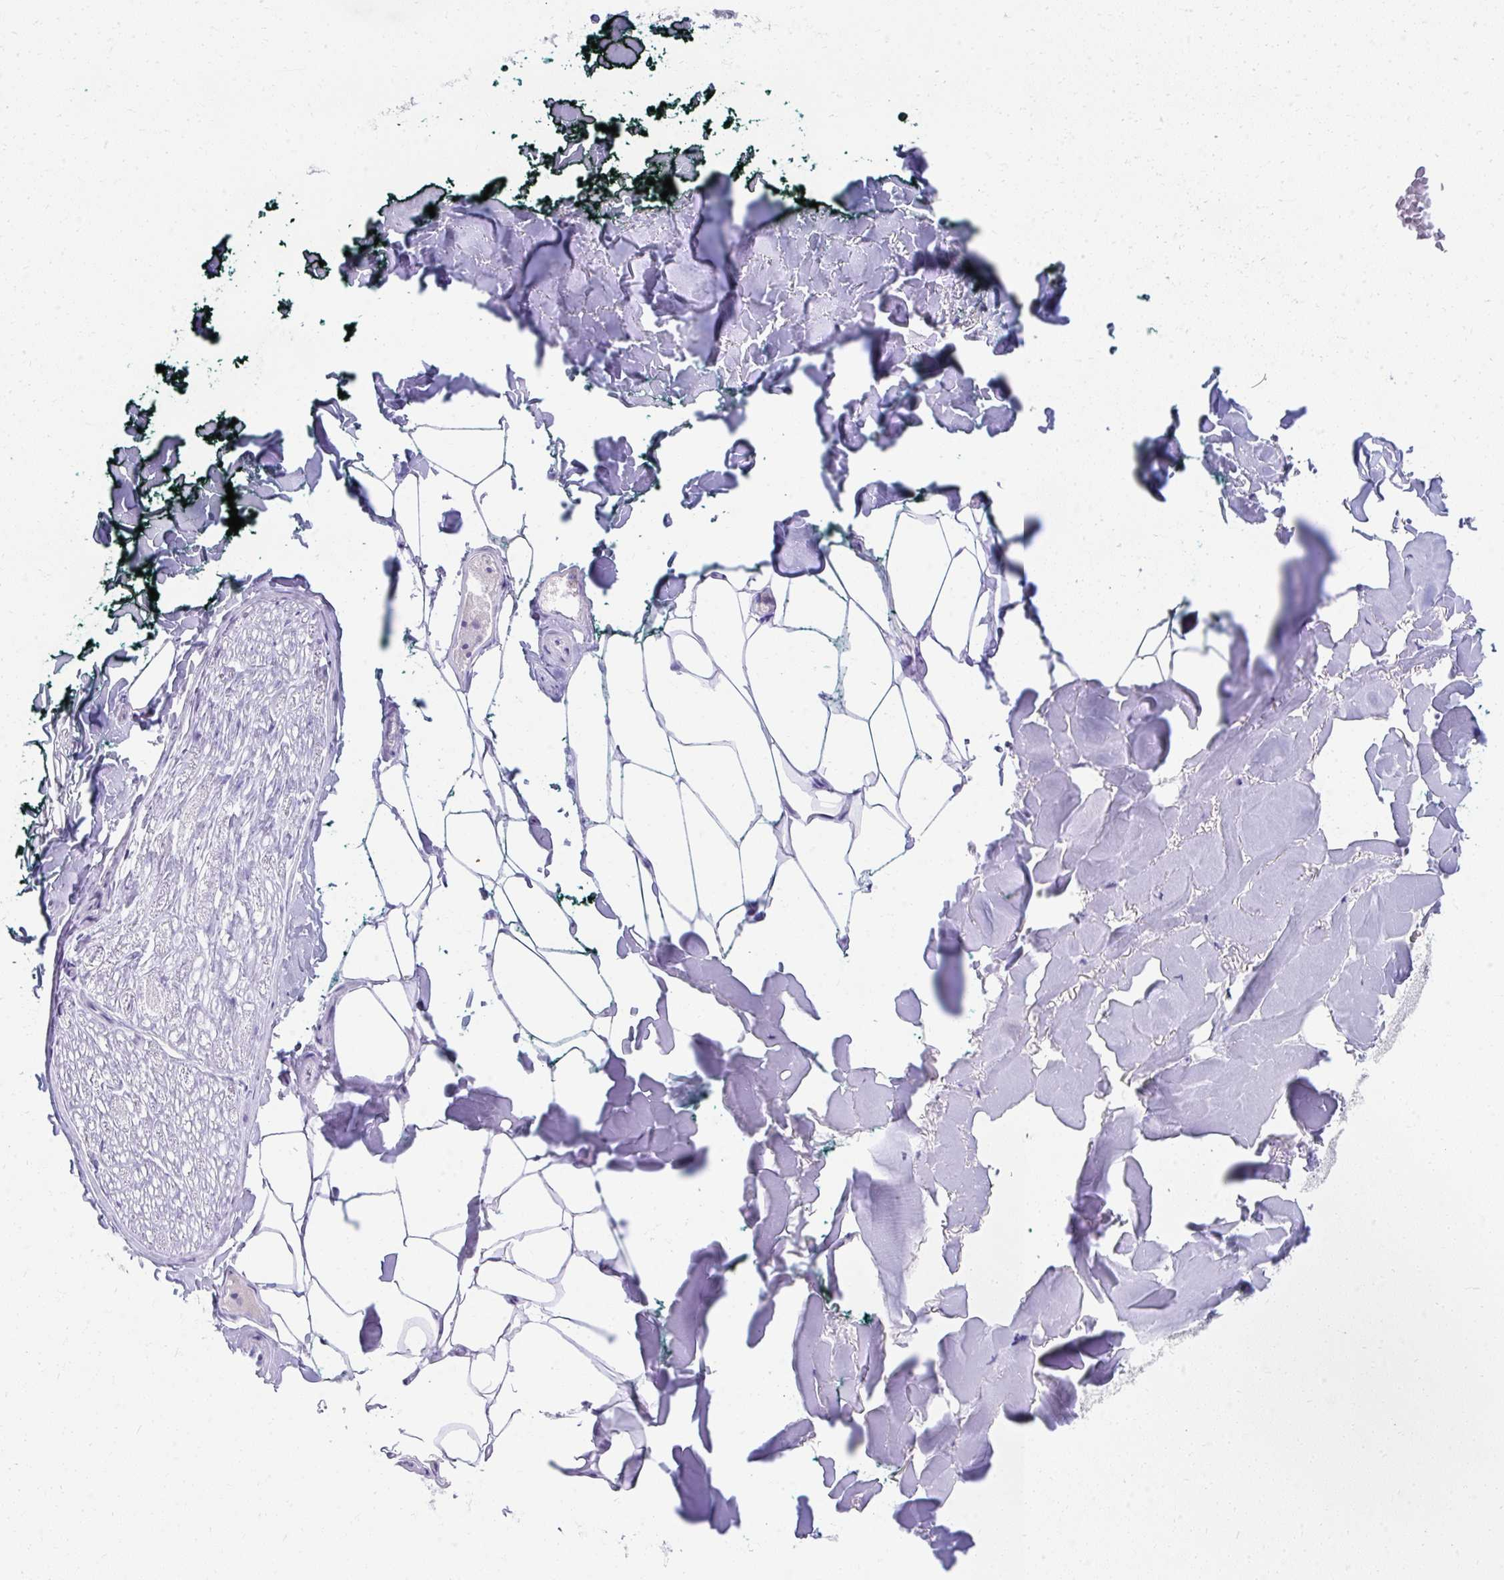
{"staining": {"intensity": "negative", "quantity": "none", "location": "none"}, "tissue": "adipose tissue", "cell_type": "Adipocytes", "image_type": "normal", "snomed": [{"axis": "morphology", "description": "Normal tissue, NOS"}, {"axis": "topography", "description": "Skin"}, {"axis": "topography", "description": "Peripheral nerve tissue"}], "caption": "This is a histopathology image of immunohistochemistry staining of unremarkable adipose tissue, which shows no positivity in adipocytes.", "gene": "SEC14L3", "patient": {"sex": "female", "age": 45}}